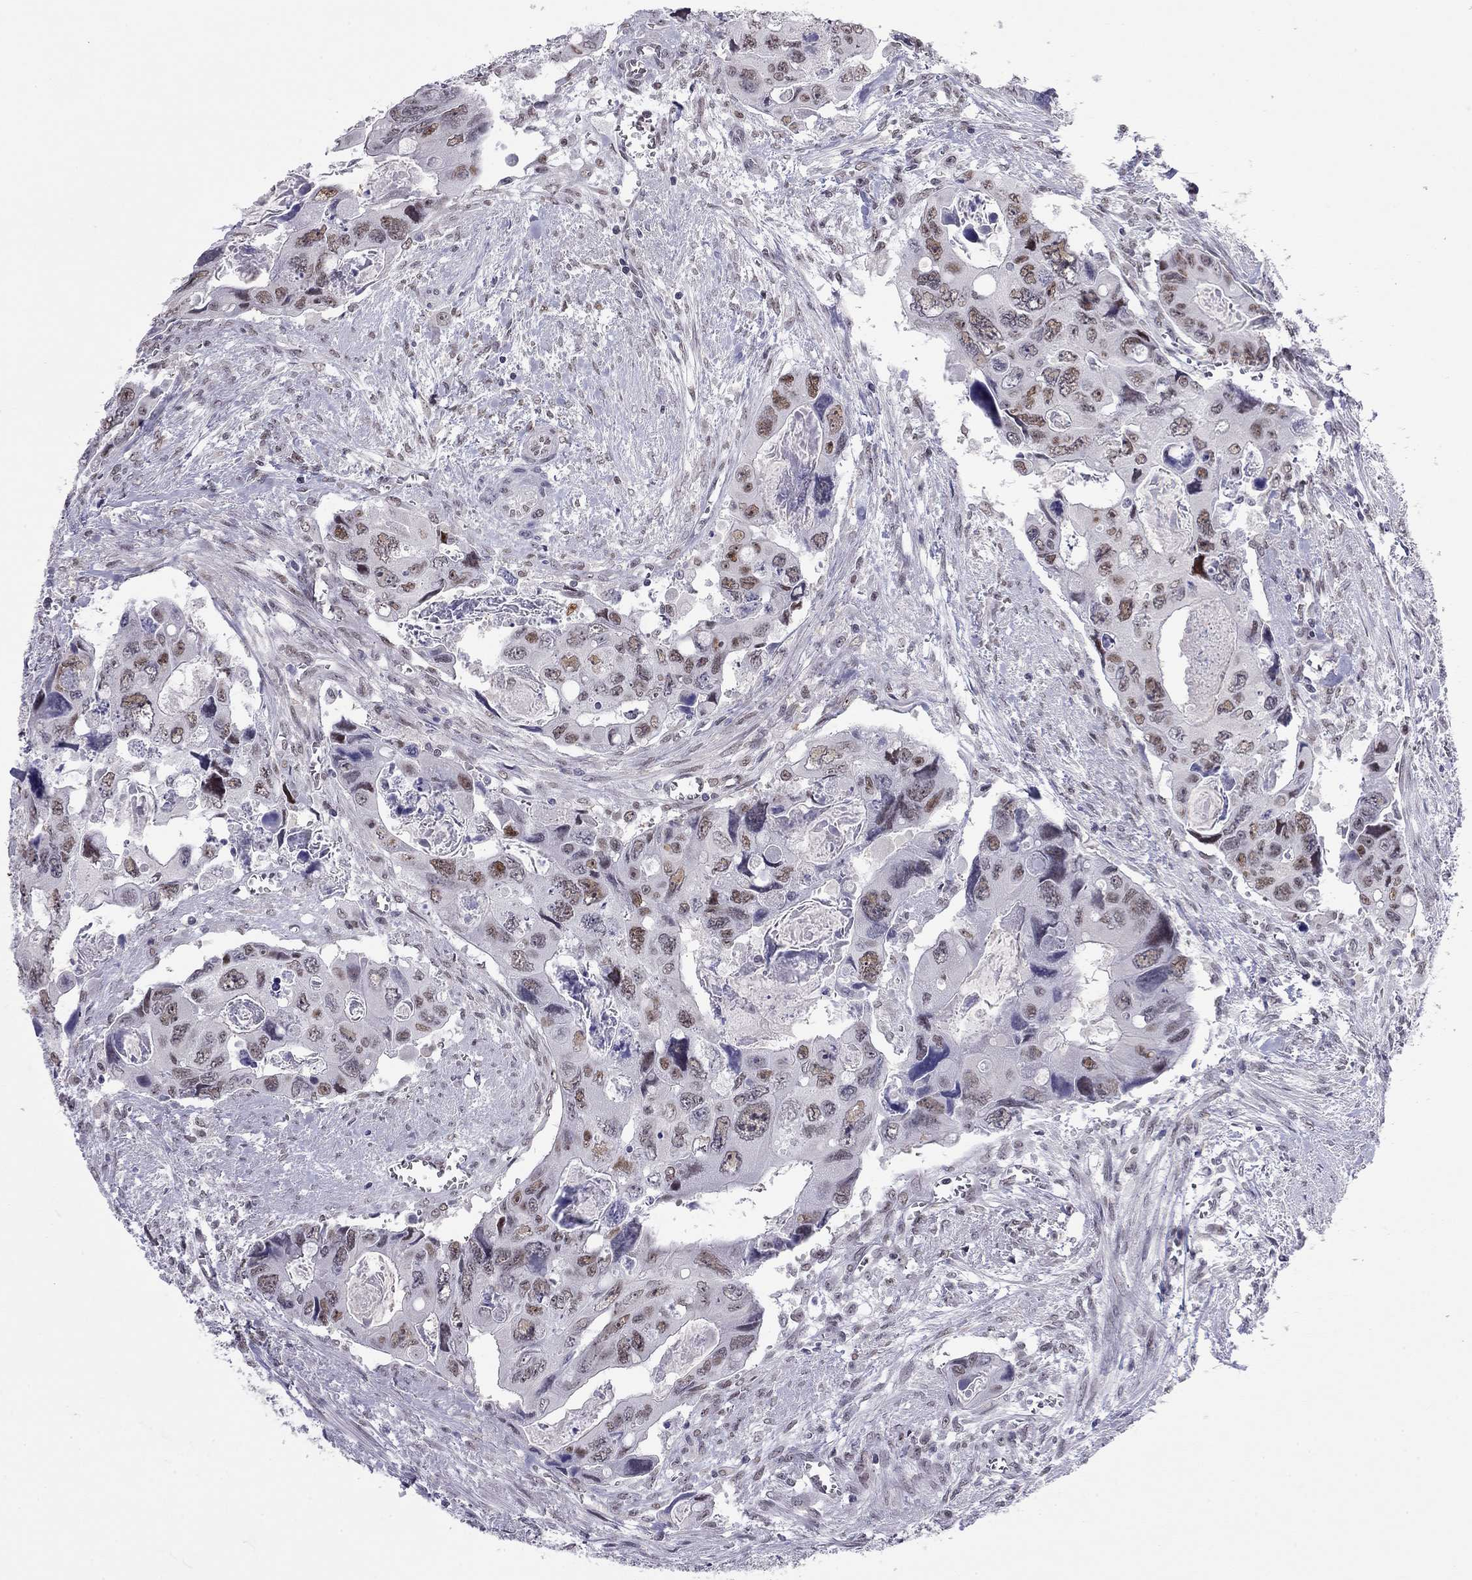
{"staining": {"intensity": "moderate", "quantity": "25%-75%", "location": "nuclear"}, "tissue": "colorectal cancer", "cell_type": "Tumor cells", "image_type": "cancer", "snomed": [{"axis": "morphology", "description": "Adenocarcinoma, NOS"}, {"axis": "topography", "description": "Rectum"}], "caption": "The immunohistochemical stain labels moderate nuclear positivity in tumor cells of colorectal cancer (adenocarcinoma) tissue. Nuclei are stained in blue.", "gene": "DOT1L", "patient": {"sex": "male", "age": 62}}